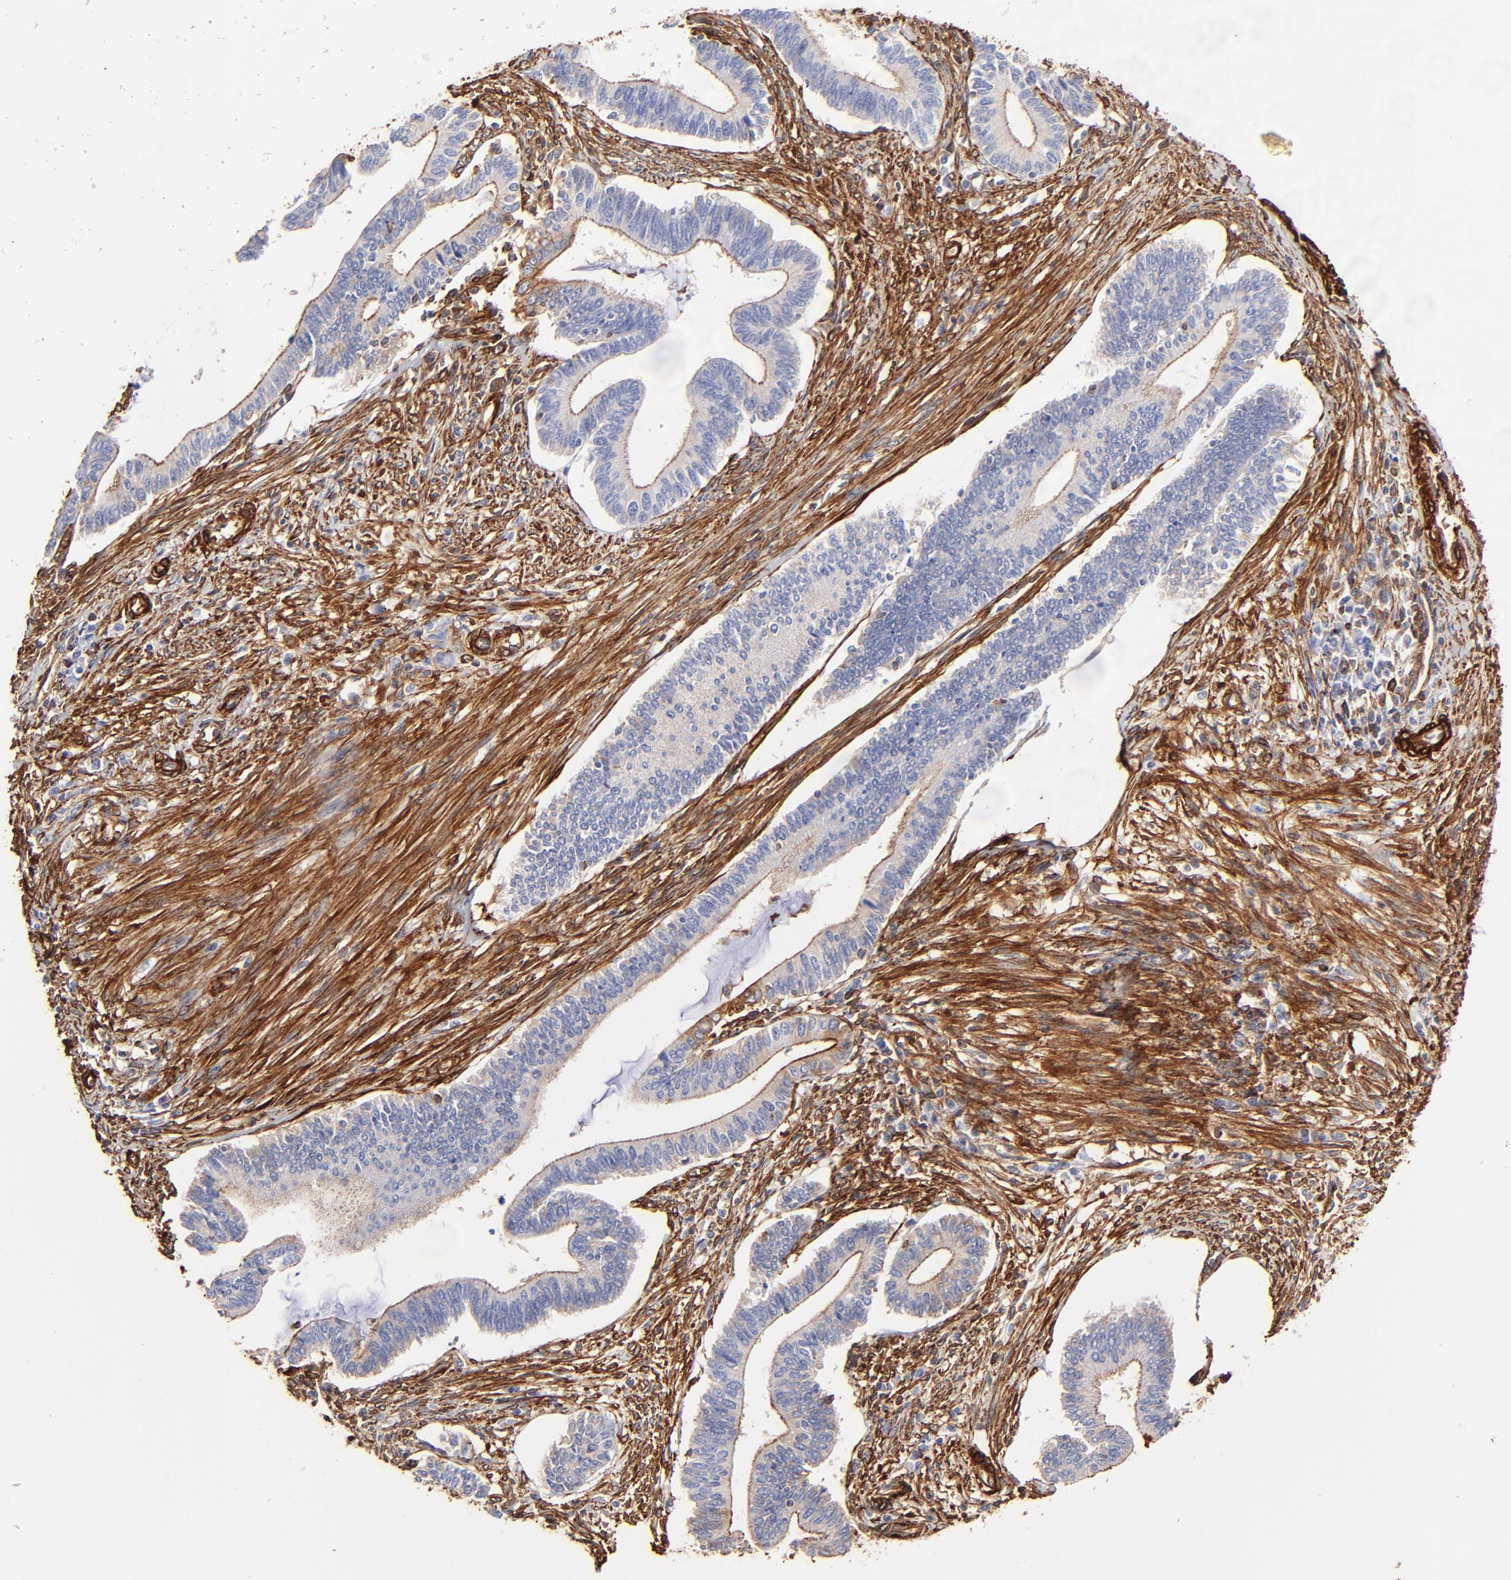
{"staining": {"intensity": "weak", "quantity": ">75%", "location": "cytoplasmic/membranous"}, "tissue": "cervical cancer", "cell_type": "Tumor cells", "image_type": "cancer", "snomed": [{"axis": "morphology", "description": "Adenocarcinoma, NOS"}, {"axis": "topography", "description": "Cervix"}], "caption": "High-magnification brightfield microscopy of cervical cancer (adenocarcinoma) stained with DAB (brown) and counterstained with hematoxylin (blue). tumor cells exhibit weak cytoplasmic/membranous expression is present in about>75% of cells.", "gene": "FLNA", "patient": {"sex": "female", "age": 36}}